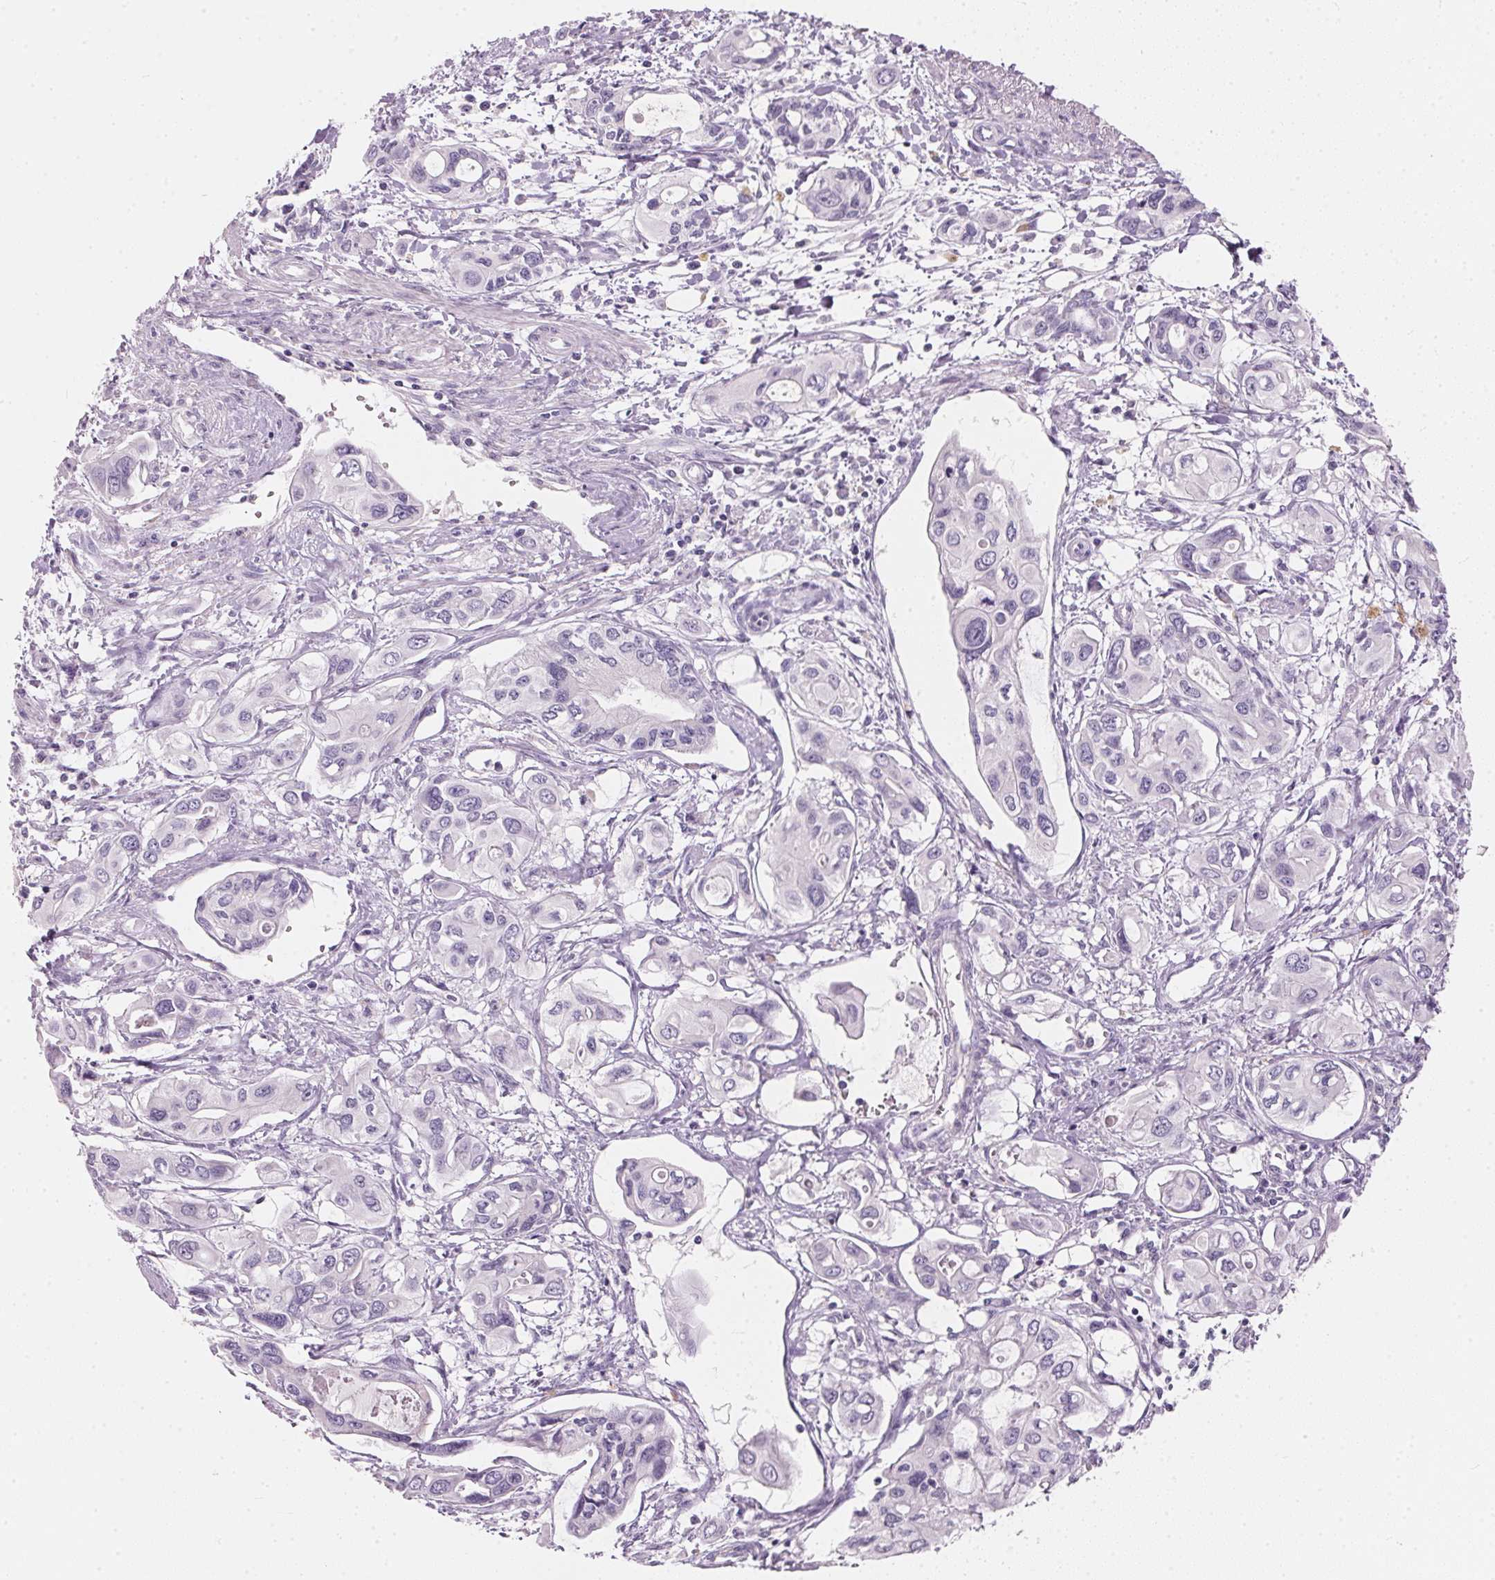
{"staining": {"intensity": "negative", "quantity": "none", "location": "none"}, "tissue": "pancreatic cancer", "cell_type": "Tumor cells", "image_type": "cancer", "snomed": [{"axis": "morphology", "description": "Adenocarcinoma, NOS"}, {"axis": "topography", "description": "Pancreas"}], "caption": "This is an immunohistochemistry image of pancreatic cancer. There is no expression in tumor cells.", "gene": "HSD17B1", "patient": {"sex": "male", "age": 60}}